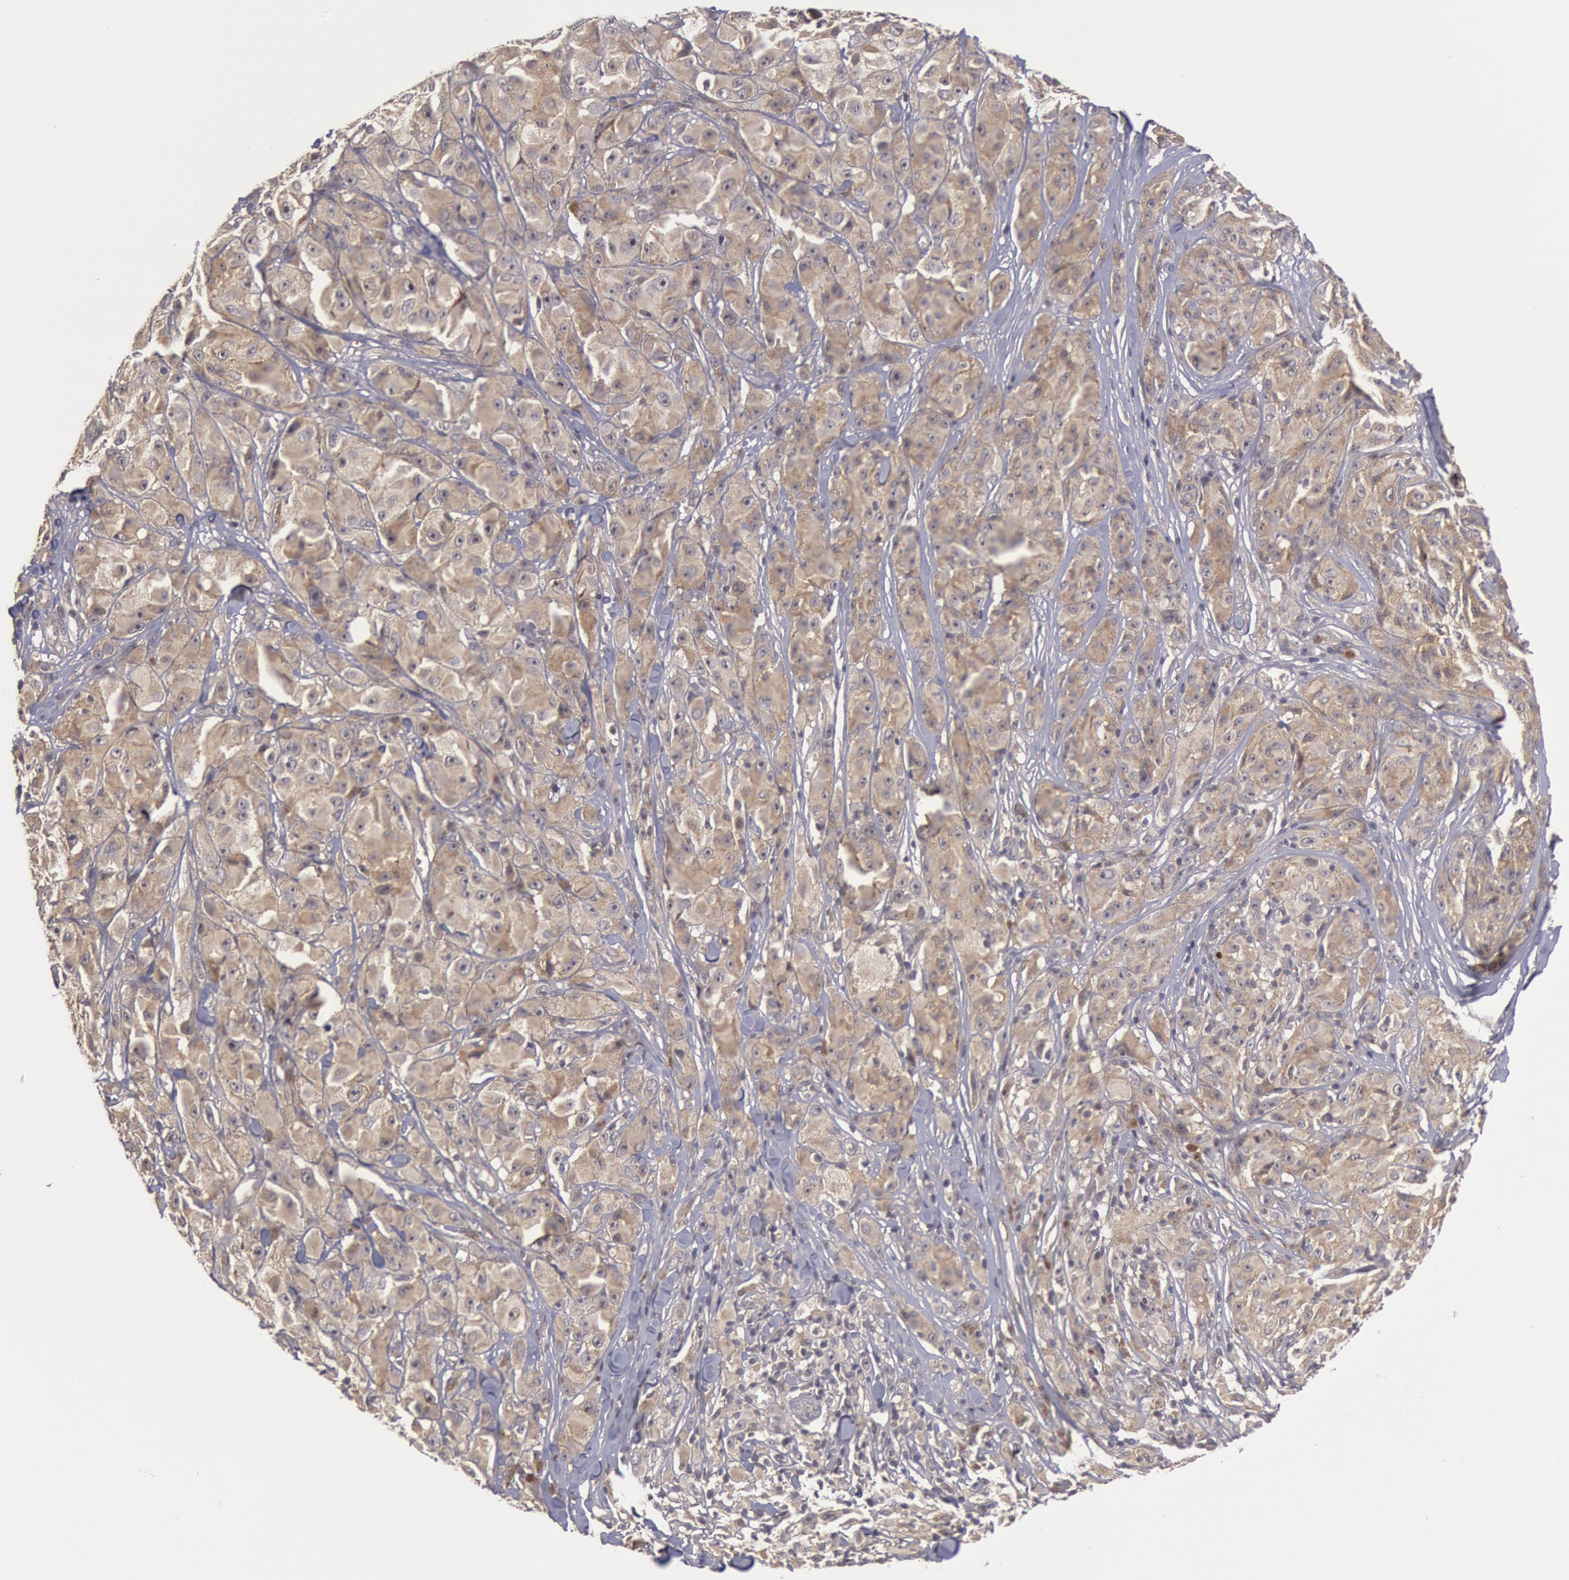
{"staining": {"intensity": "weak", "quantity": "25%-75%", "location": "cytoplasmic/membranous"}, "tissue": "melanoma", "cell_type": "Tumor cells", "image_type": "cancer", "snomed": [{"axis": "morphology", "description": "Malignant melanoma, NOS"}, {"axis": "topography", "description": "Skin"}], "caption": "The immunohistochemical stain shows weak cytoplasmic/membranous staining in tumor cells of melanoma tissue. The staining was performed using DAB to visualize the protein expression in brown, while the nuclei were stained in blue with hematoxylin (Magnification: 20x).", "gene": "BRAF", "patient": {"sex": "male", "age": 56}}